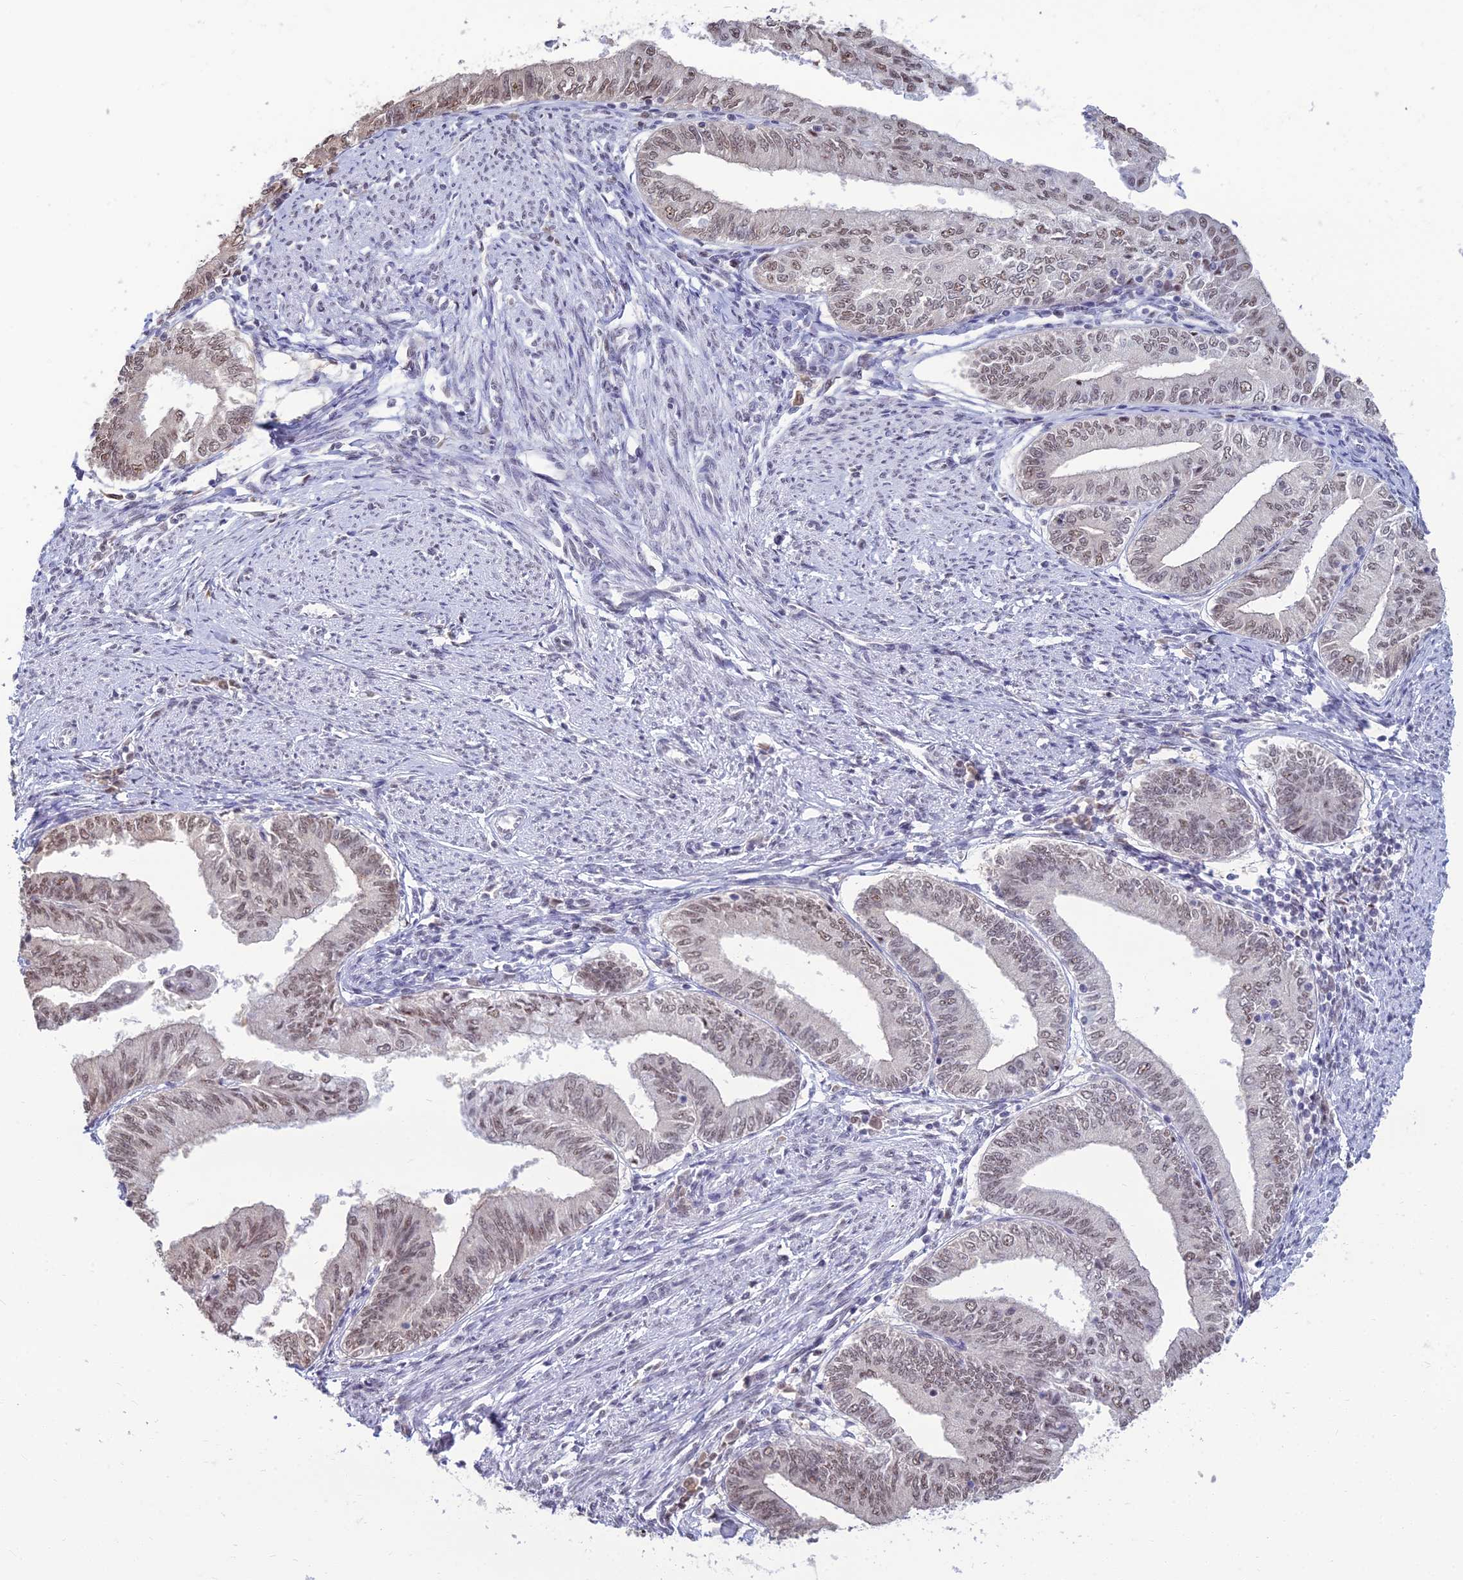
{"staining": {"intensity": "weak", "quantity": ">75%", "location": "nuclear"}, "tissue": "endometrial cancer", "cell_type": "Tumor cells", "image_type": "cancer", "snomed": [{"axis": "morphology", "description": "Adenocarcinoma, NOS"}, {"axis": "topography", "description": "Endometrium"}], "caption": "An IHC histopathology image of tumor tissue is shown. Protein staining in brown labels weak nuclear positivity in adenocarcinoma (endometrial) within tumor cells. The staining was performed using DAB (3,3'-diaminobenzidine), with brown indicating positive protein expression. Nuclei are stained blue with hematoxylin.", "gene": "SRSF7", "patient": {"sex": "female", "age": 66}}